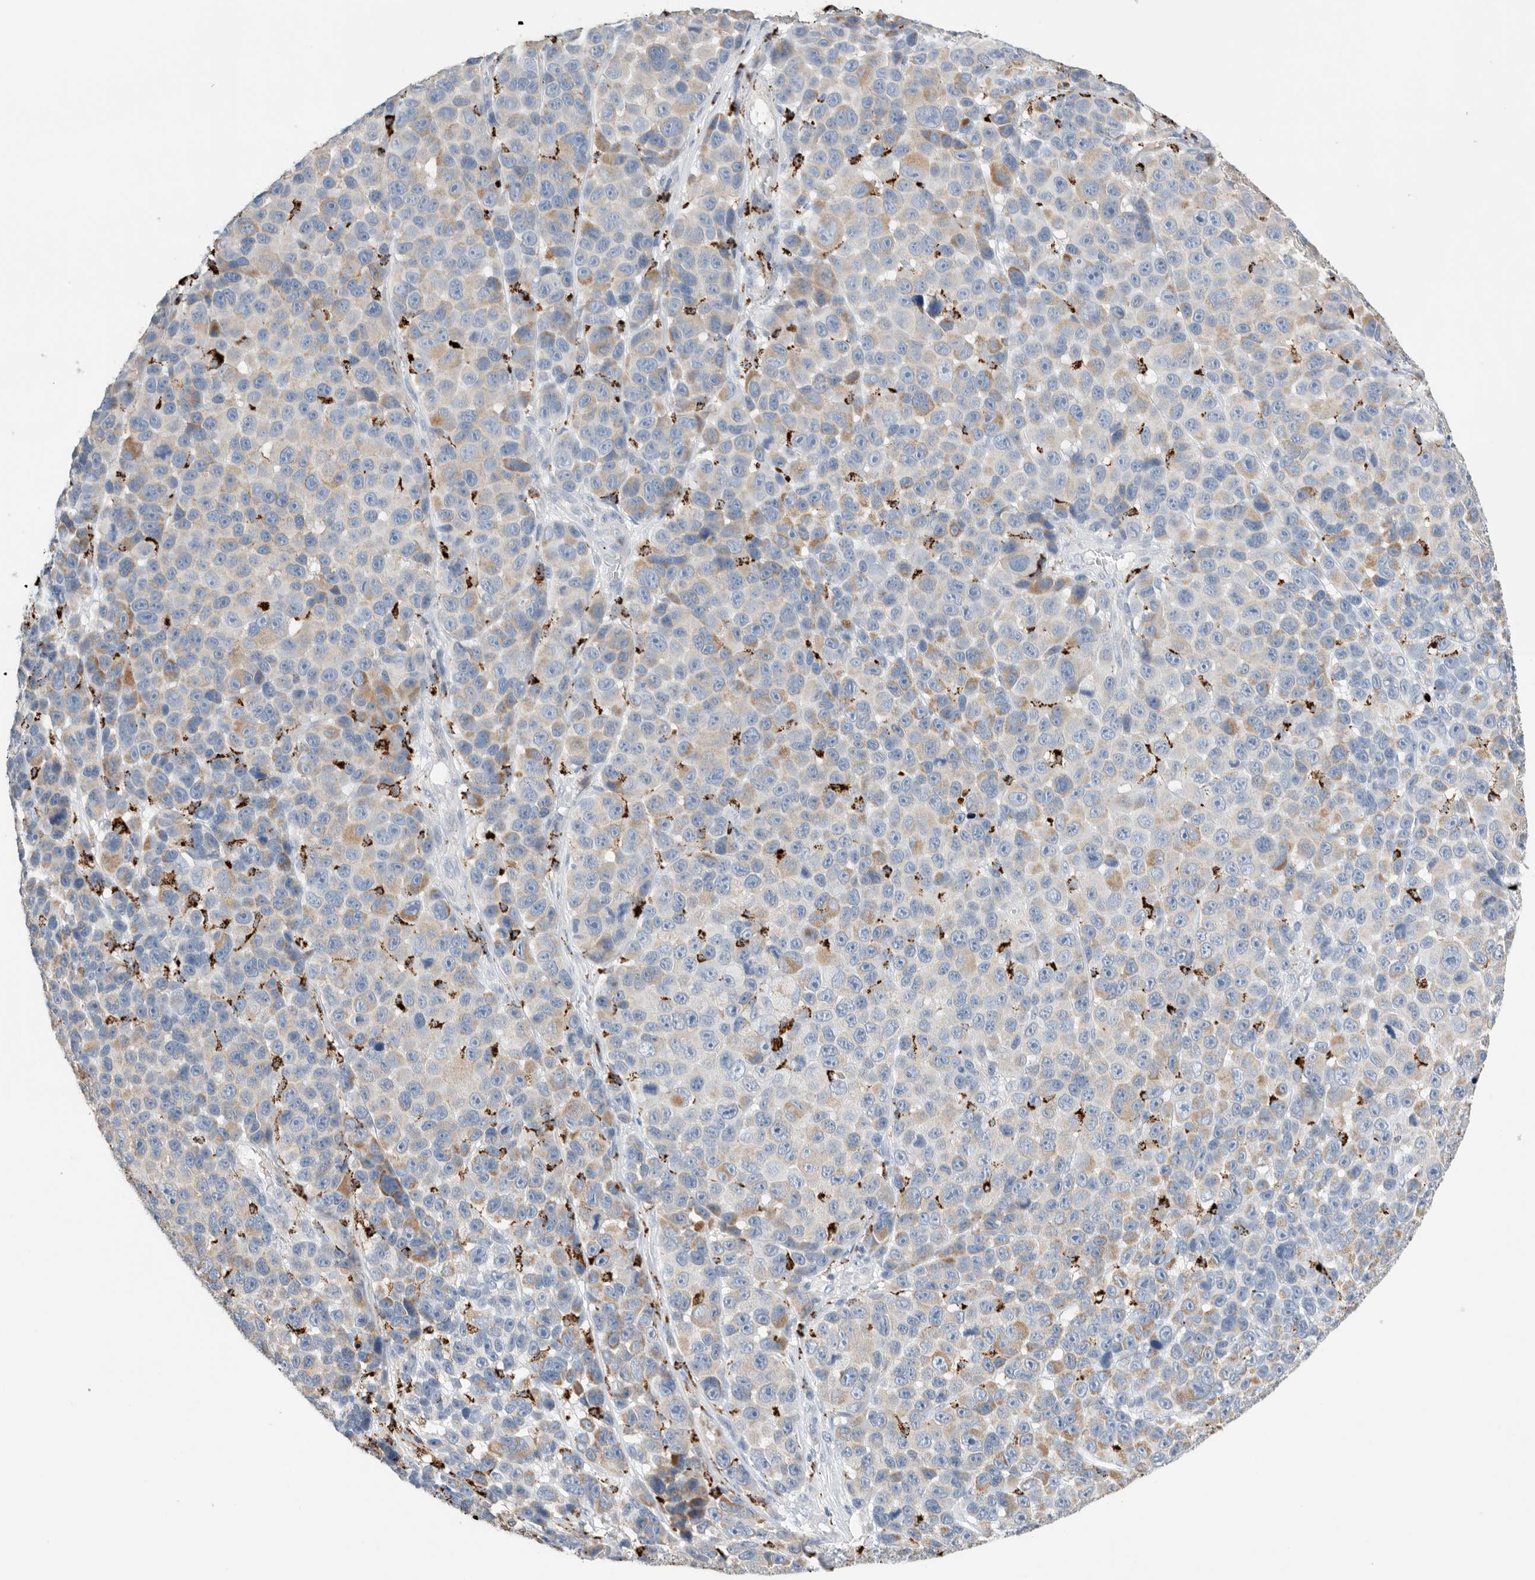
{"staining": {"intensity": "weak", "quantity": "25%-75%", "location": "cytoplasmic/membranous"}, "tissue": "melanoma", "cell_type": "Tumor cells", "image_type": "cancer", "snomed": [{"axis": "morphology", "description": "Malignant melanoma, NOS"}, {"axis": "topography", "description": "Skin"}], "caption": "Approximately 25%-75% of tumor cells in malignant melanoma exhibit weak cytoplasmic/membranous protein expression as visualized by brown immunohistochemical staining.", "gene": "GGH", "patient": {"sex": "male", "age": 53}}